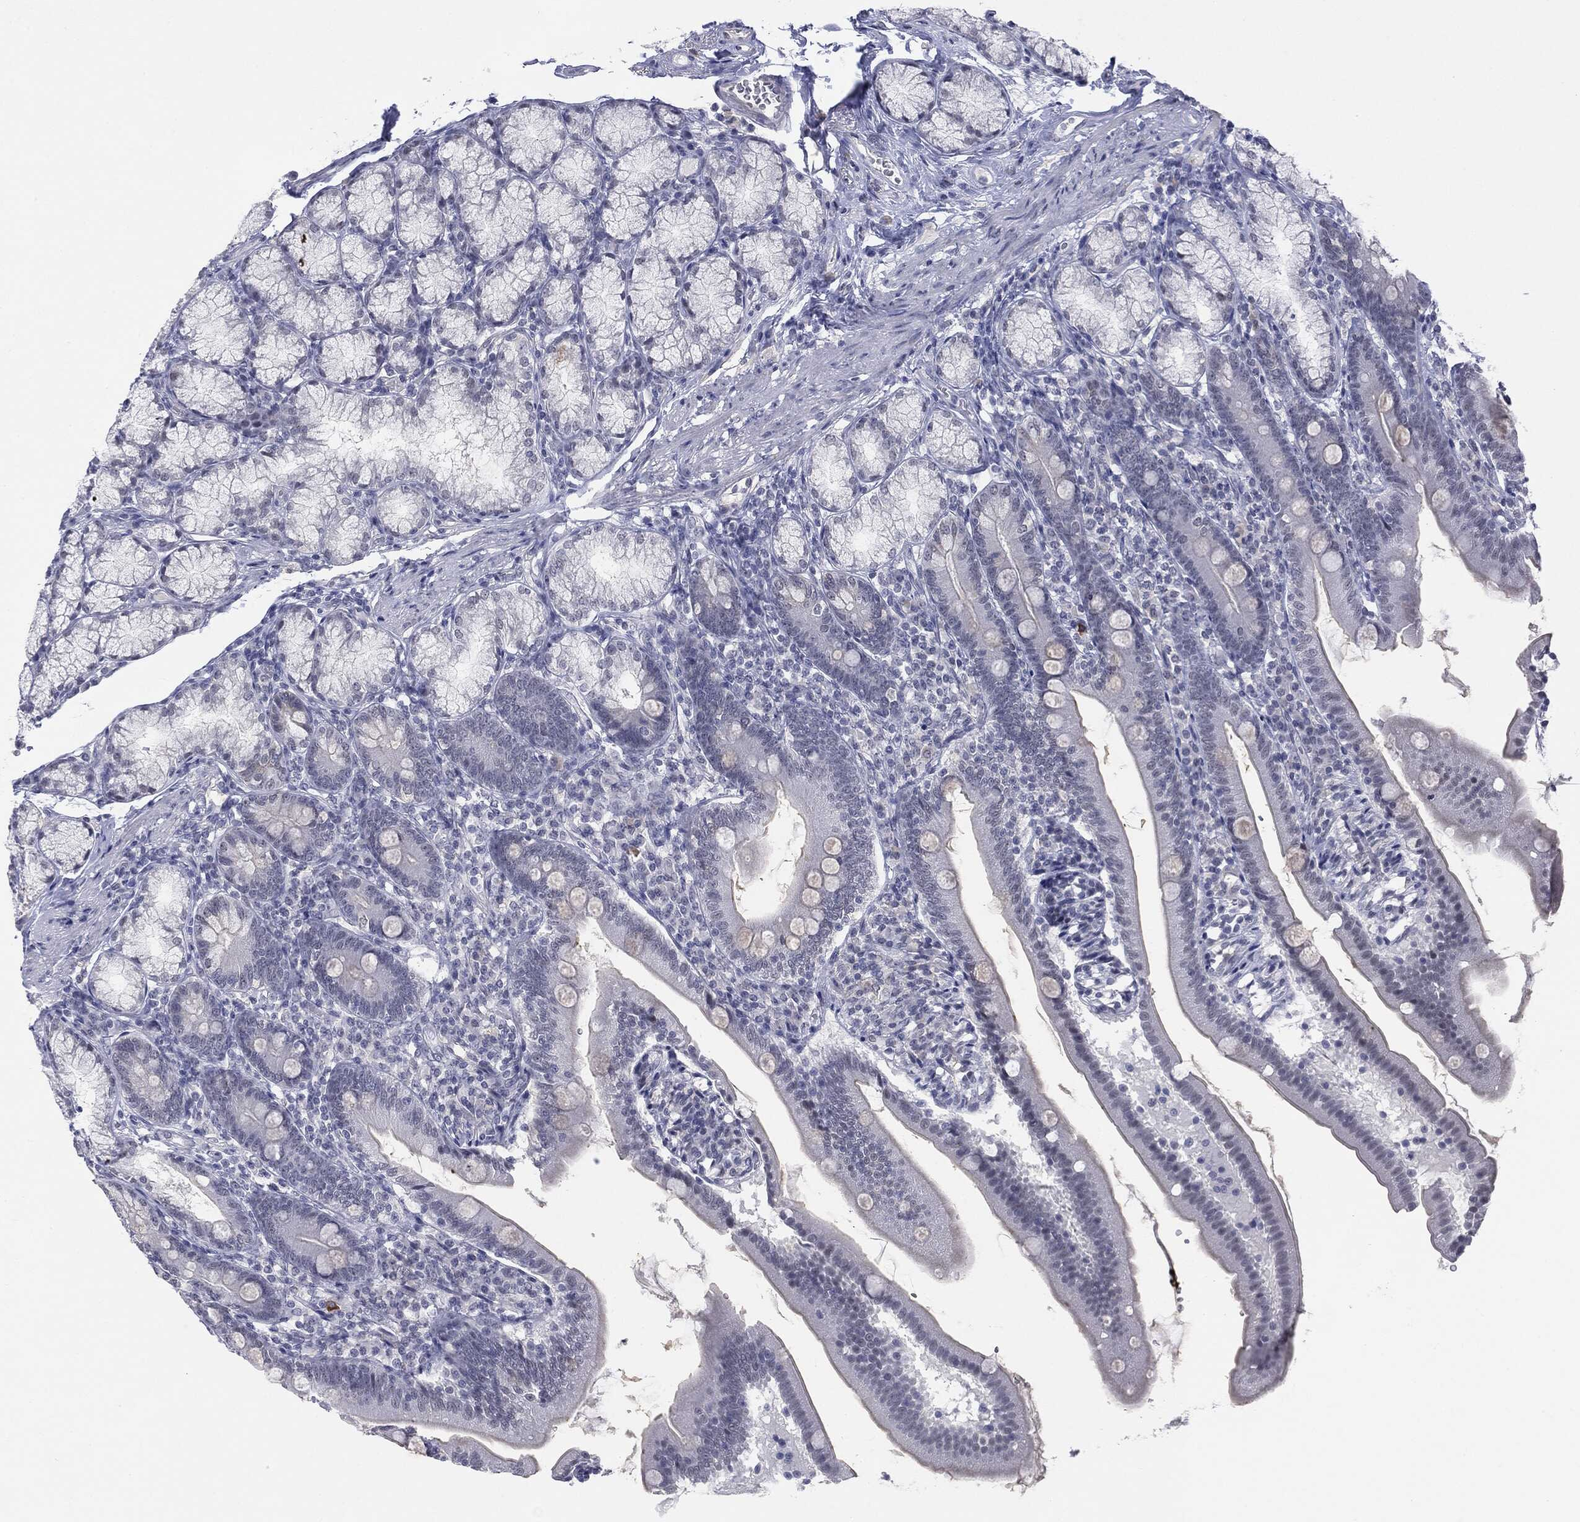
{"staining": {"intensity": "negative", "quantity": "none", "location": "none"}, "tissue": "duodenum", "cell_type": "Glandular cells", "image_type": "normal", "snomed": [{"axis": "morphology", "description": "Normal tissue, NOS"}, {"axis": "topography", "description": "Duodenum"}], "caption": "The histopathology image displays no staining of glandular cells in unremarkable duodenum.", "gene": "SLC5A5", "patient": {"sex": "female", "age": 67}}